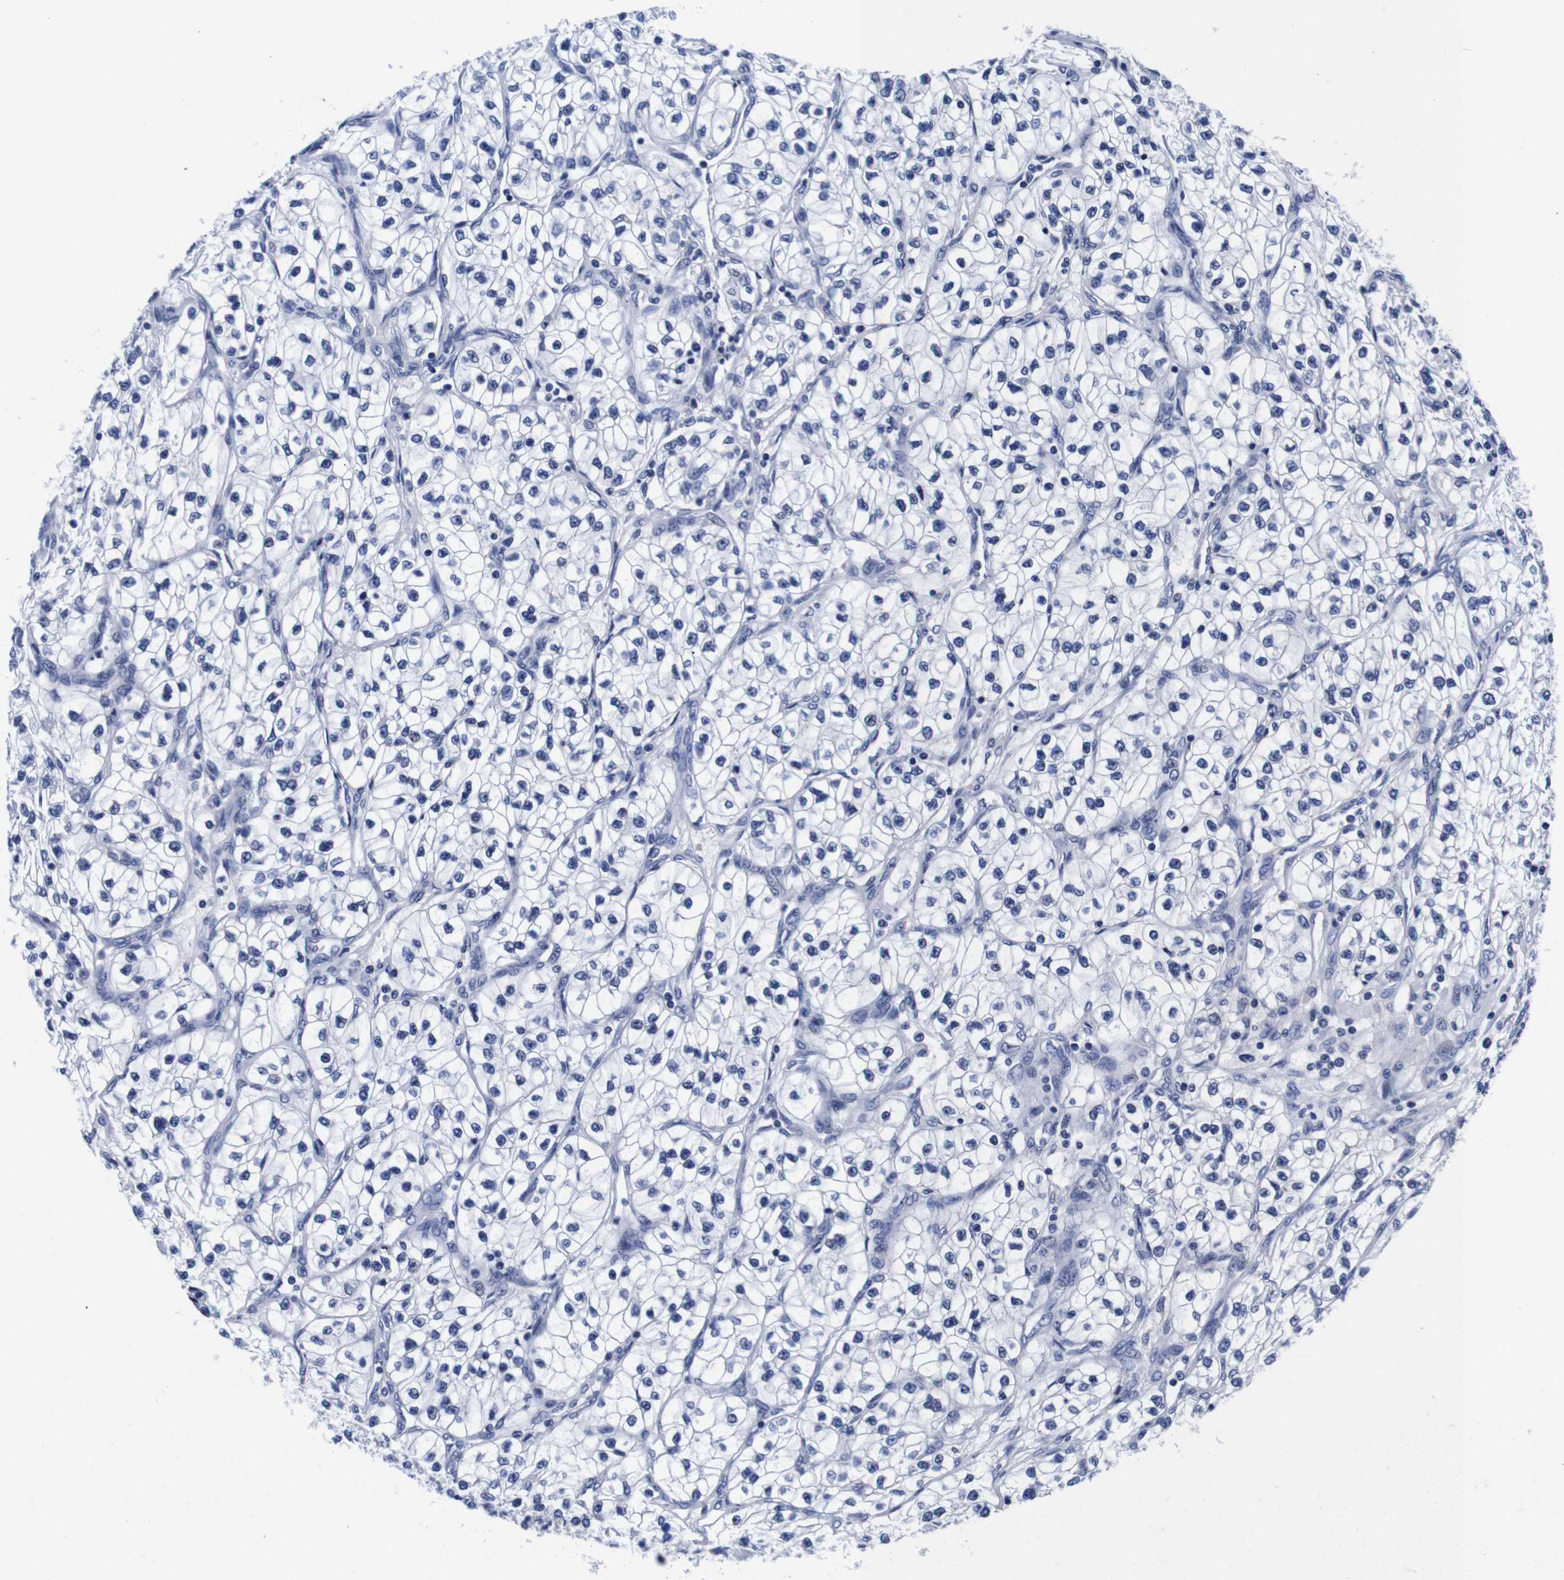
{"staining": {"intensity": "negative", "quantity": "none", "location": "none"}, "tissue": "renal cancer", "cell_type": "Tumor cells", "image_type": "cancer", "snomed": [{"axis": "morphology", "description": "Adenocarcinoma, NOS"}, {"axis": "topography", "description": "Kidney"}], "caption": "Tumor cells are negative for brown protein staining in renal cancer. Brightfield microscopy of immunohistochemistry (IHC) stained with DAB (3,3'-diaminobenzidine) (brown) and hematoxylin (blue), captured at high magnification.", "gene": "CLEC4G", "patient": {"sex": "female", "age": 57}}